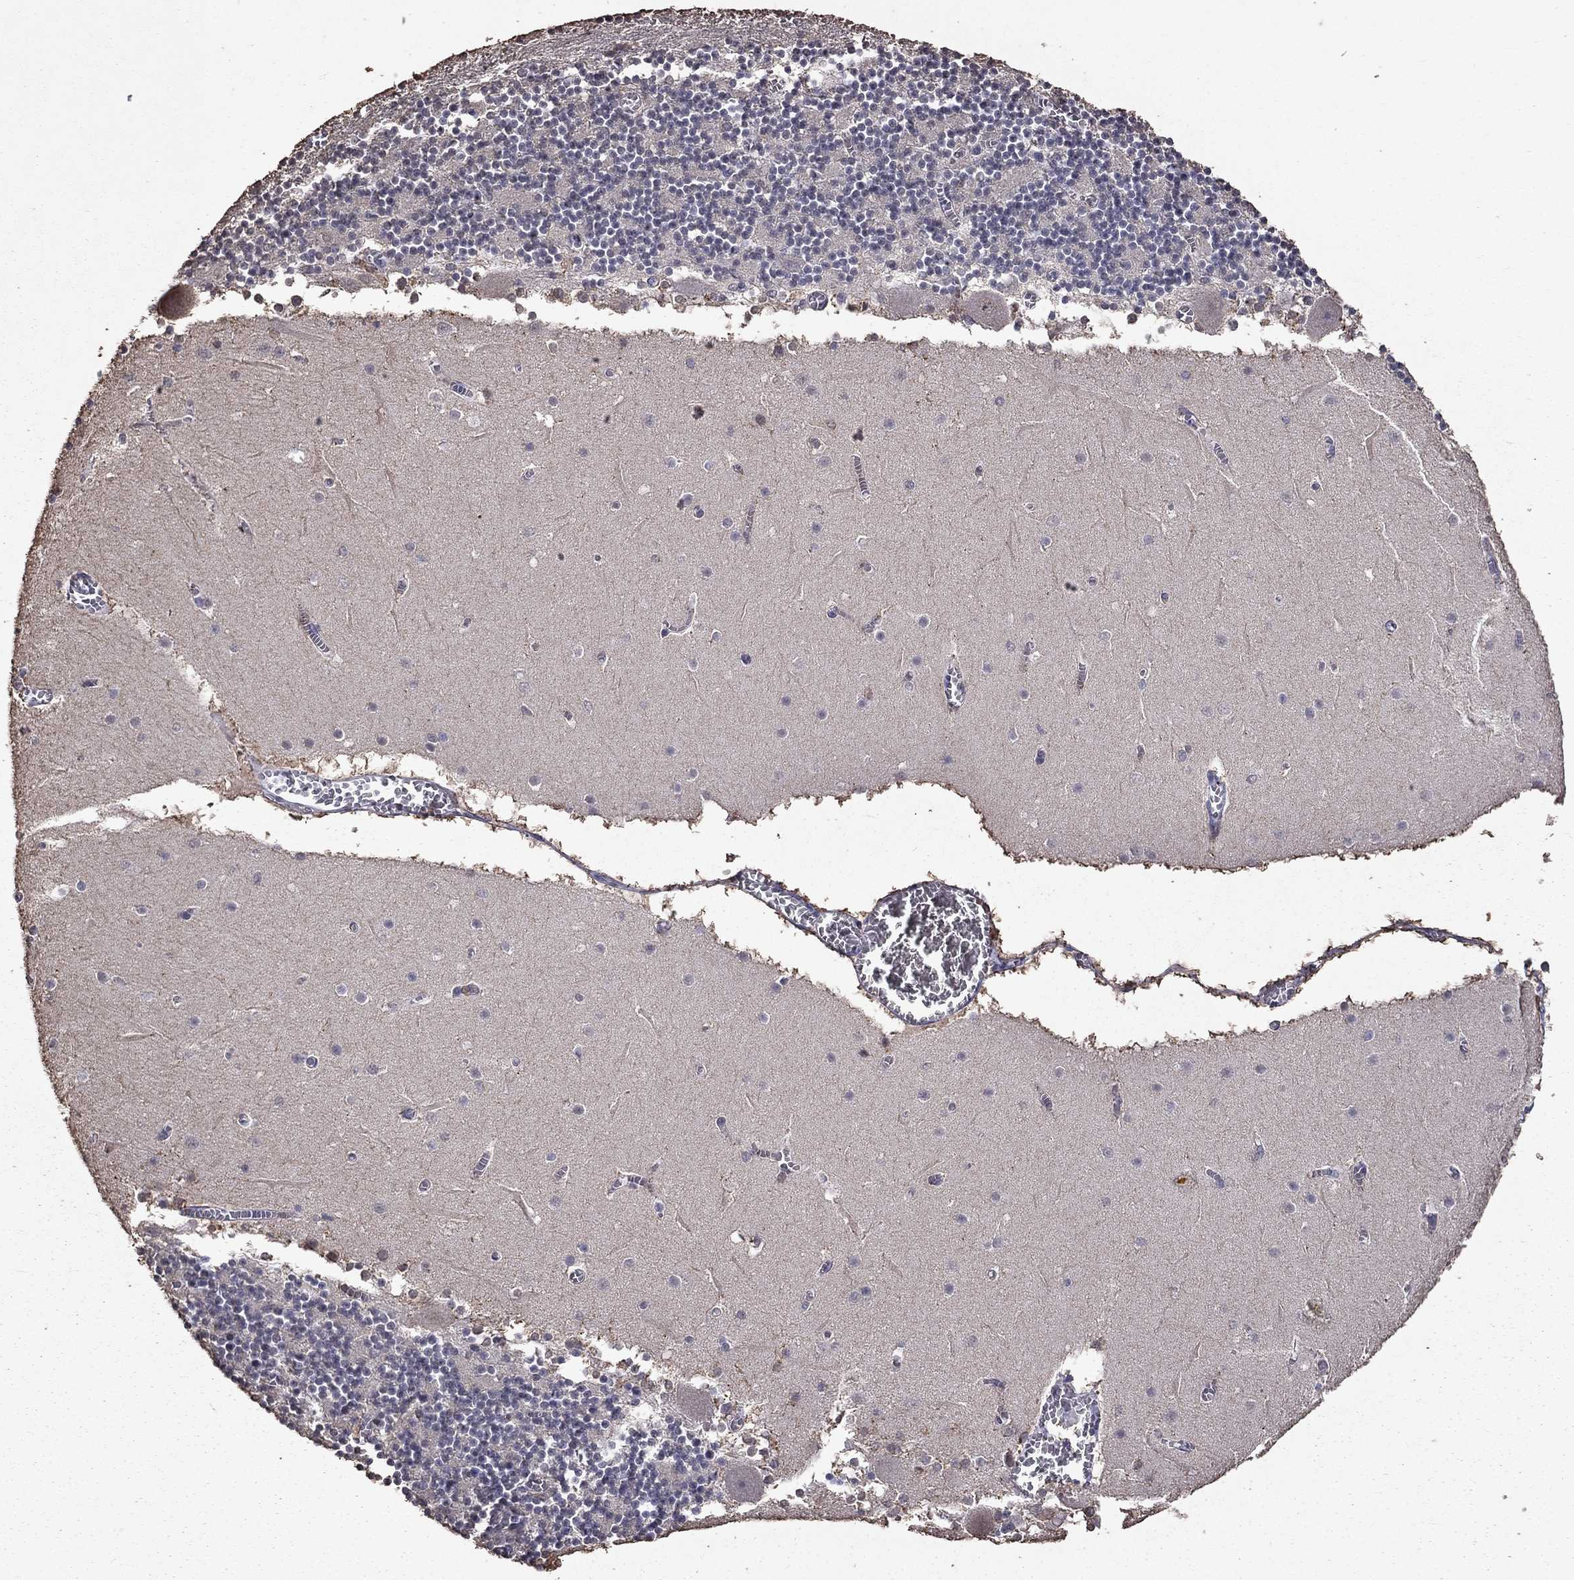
{"staining": {"intensity": "negative", "quantity": "none", "location": "none"}, "tissue": "cerebellum", "cell_type": "Cells in granular layer", "image_type": "normal", "snomed": [{"axis": "morphology", "description": "Normal tissue, NOS"}, {"axis": "topography", "description": "Cerebellum"}], "caption": "Immunohistochemistry of normal cerebellum exhibits no staining in cells in granular layer. (Stains: DAB (3,3'-diaminobenzidine) IHC with hematoxylin counter stain, Microscopy: brightfield microscopy at high magnification).", "gene": "SERPINA5", "patient": {"sex": "female", "age": 28}}